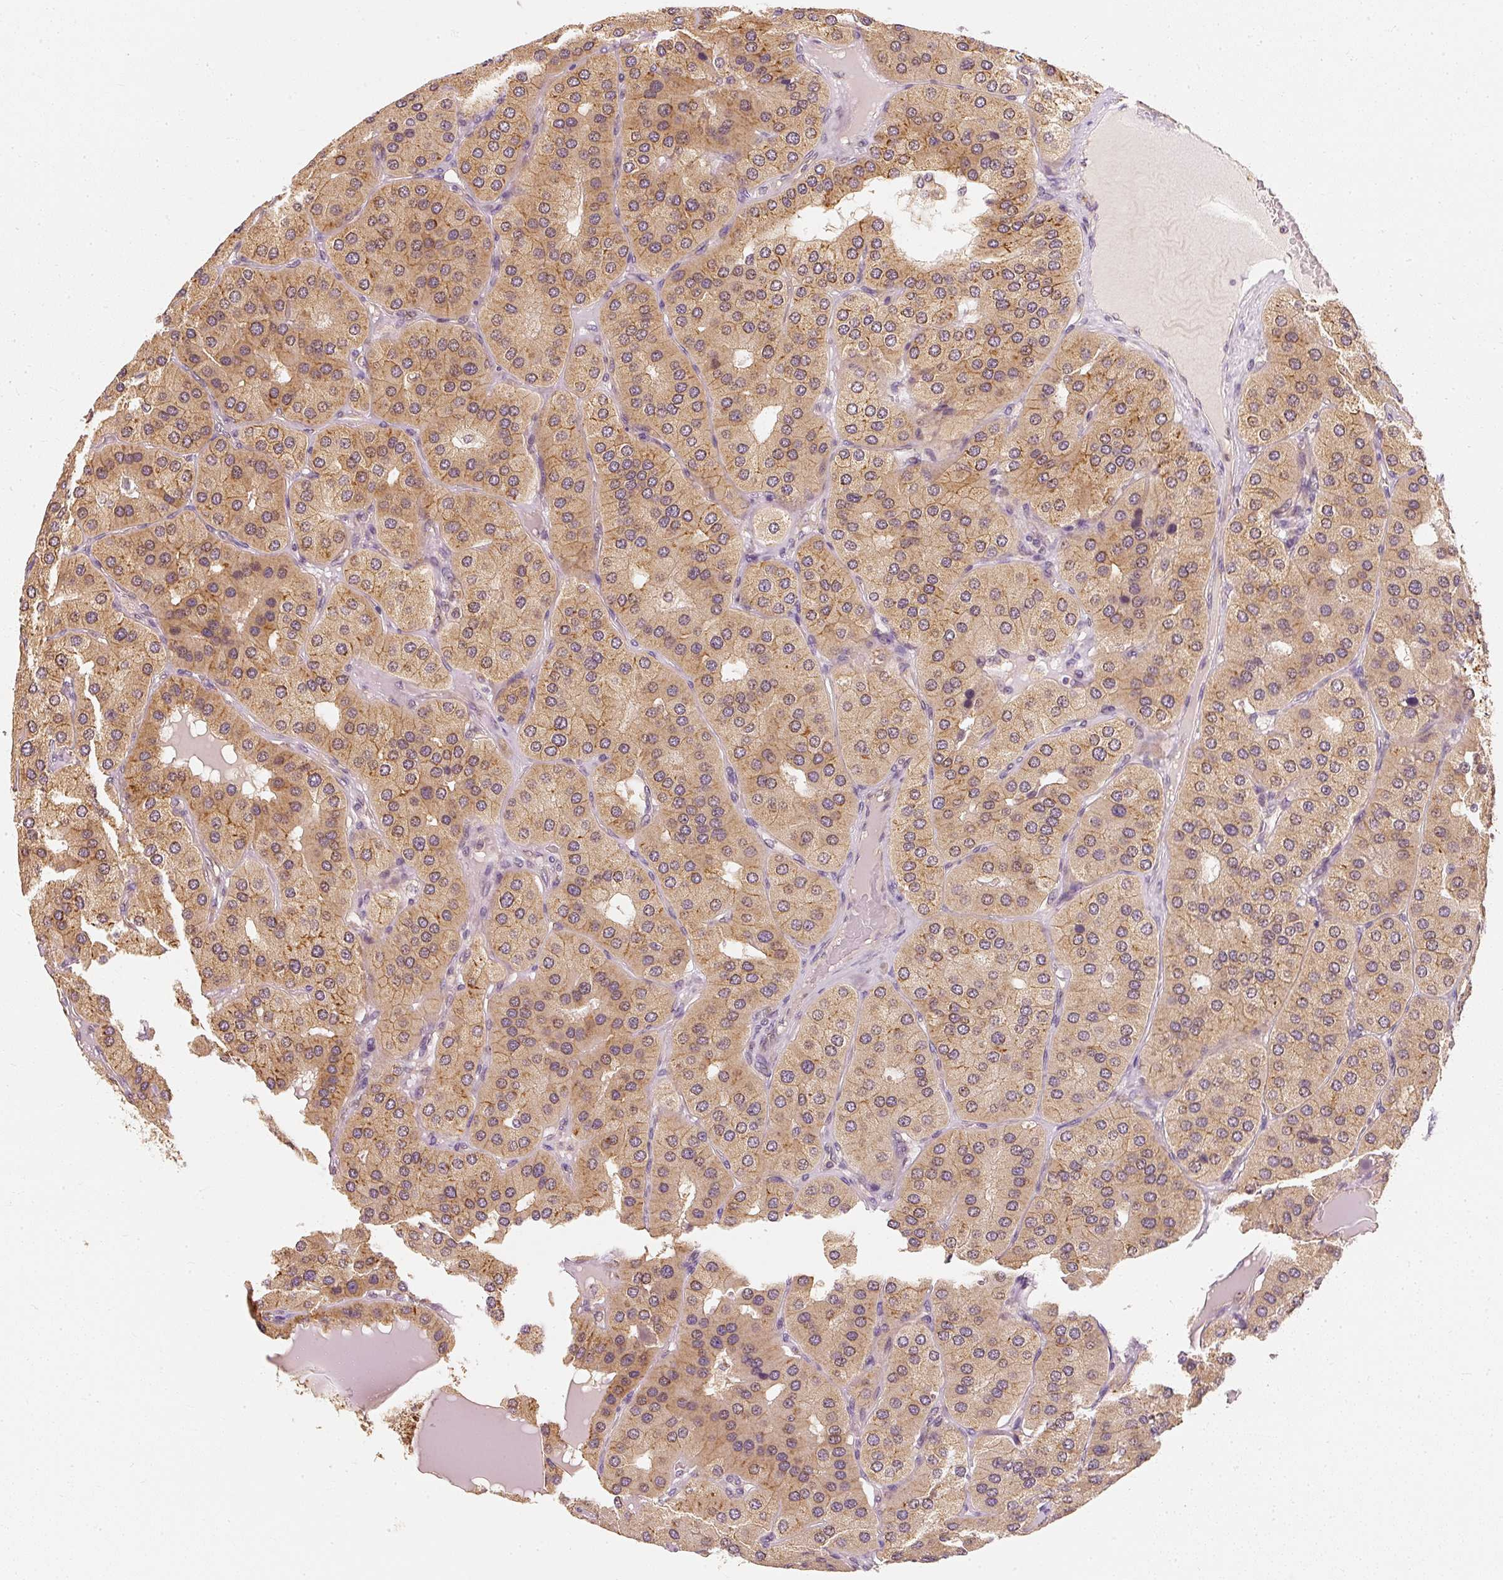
{"staining": {"intensity": "moderate", "quantity": ">75%", "location": "cytoplasmic/membranous"}, "tissue": "parathyroid gland", "cell_type": "Glandular cells", "image_type": "normal", "snomed": [{"axis": "morphology", "description": "Normal tissue, NOS"}, {"axis": "morphology", "description": "Adenoma, NOS"}, {"axis": "topography", "description": "Parathyroid gland"}], "caption": "Glandular cells reveal medium levels of moderate cytoplasmic/membranous staining in approximately >75% of cells in normal human parathyroid gland. (IHC, brightfield microscopy, high magnification).", "gene": "EEF1A1", "patient": {"sex": "female", "age": 86}}